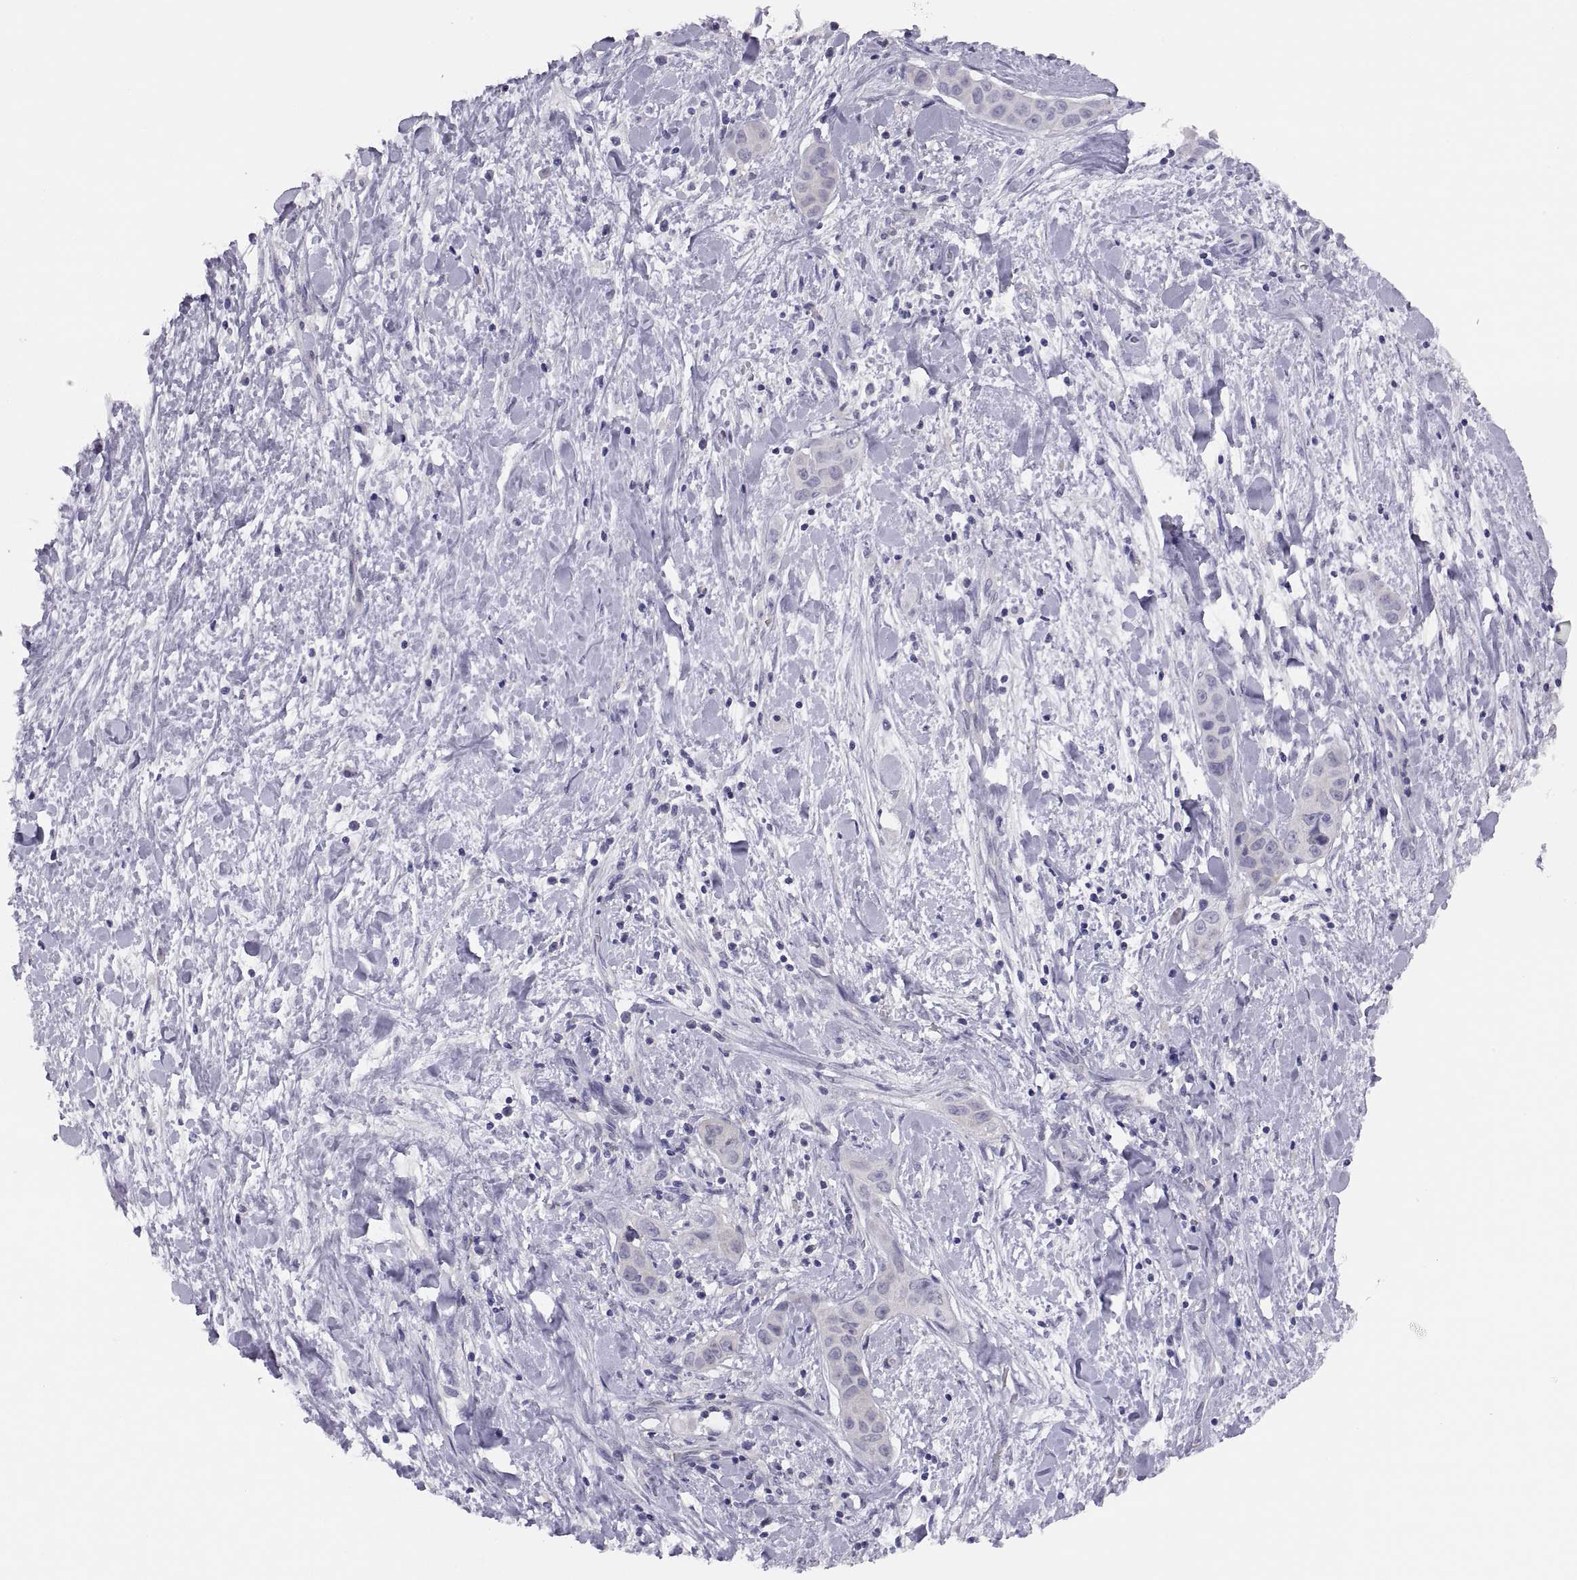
{"staining": {"intensity": "negative", "quantity": "none", "location": "none"}, "tissue": "liver cancer", "cell_type": "Tumor cells", "image_type": "cancer", "snomed": [{"axis": "morphology", "description": "Cholangiocarcinoma"}, {"axis": "topography", "description": "Liver"}], "caption": "This is an immunohistochemistry micrograph of liver cholangiocarcinoma. There is no positivity in tumor cells.", "gene": "STRC", "patient": {"sex": "female", "age": 52}}